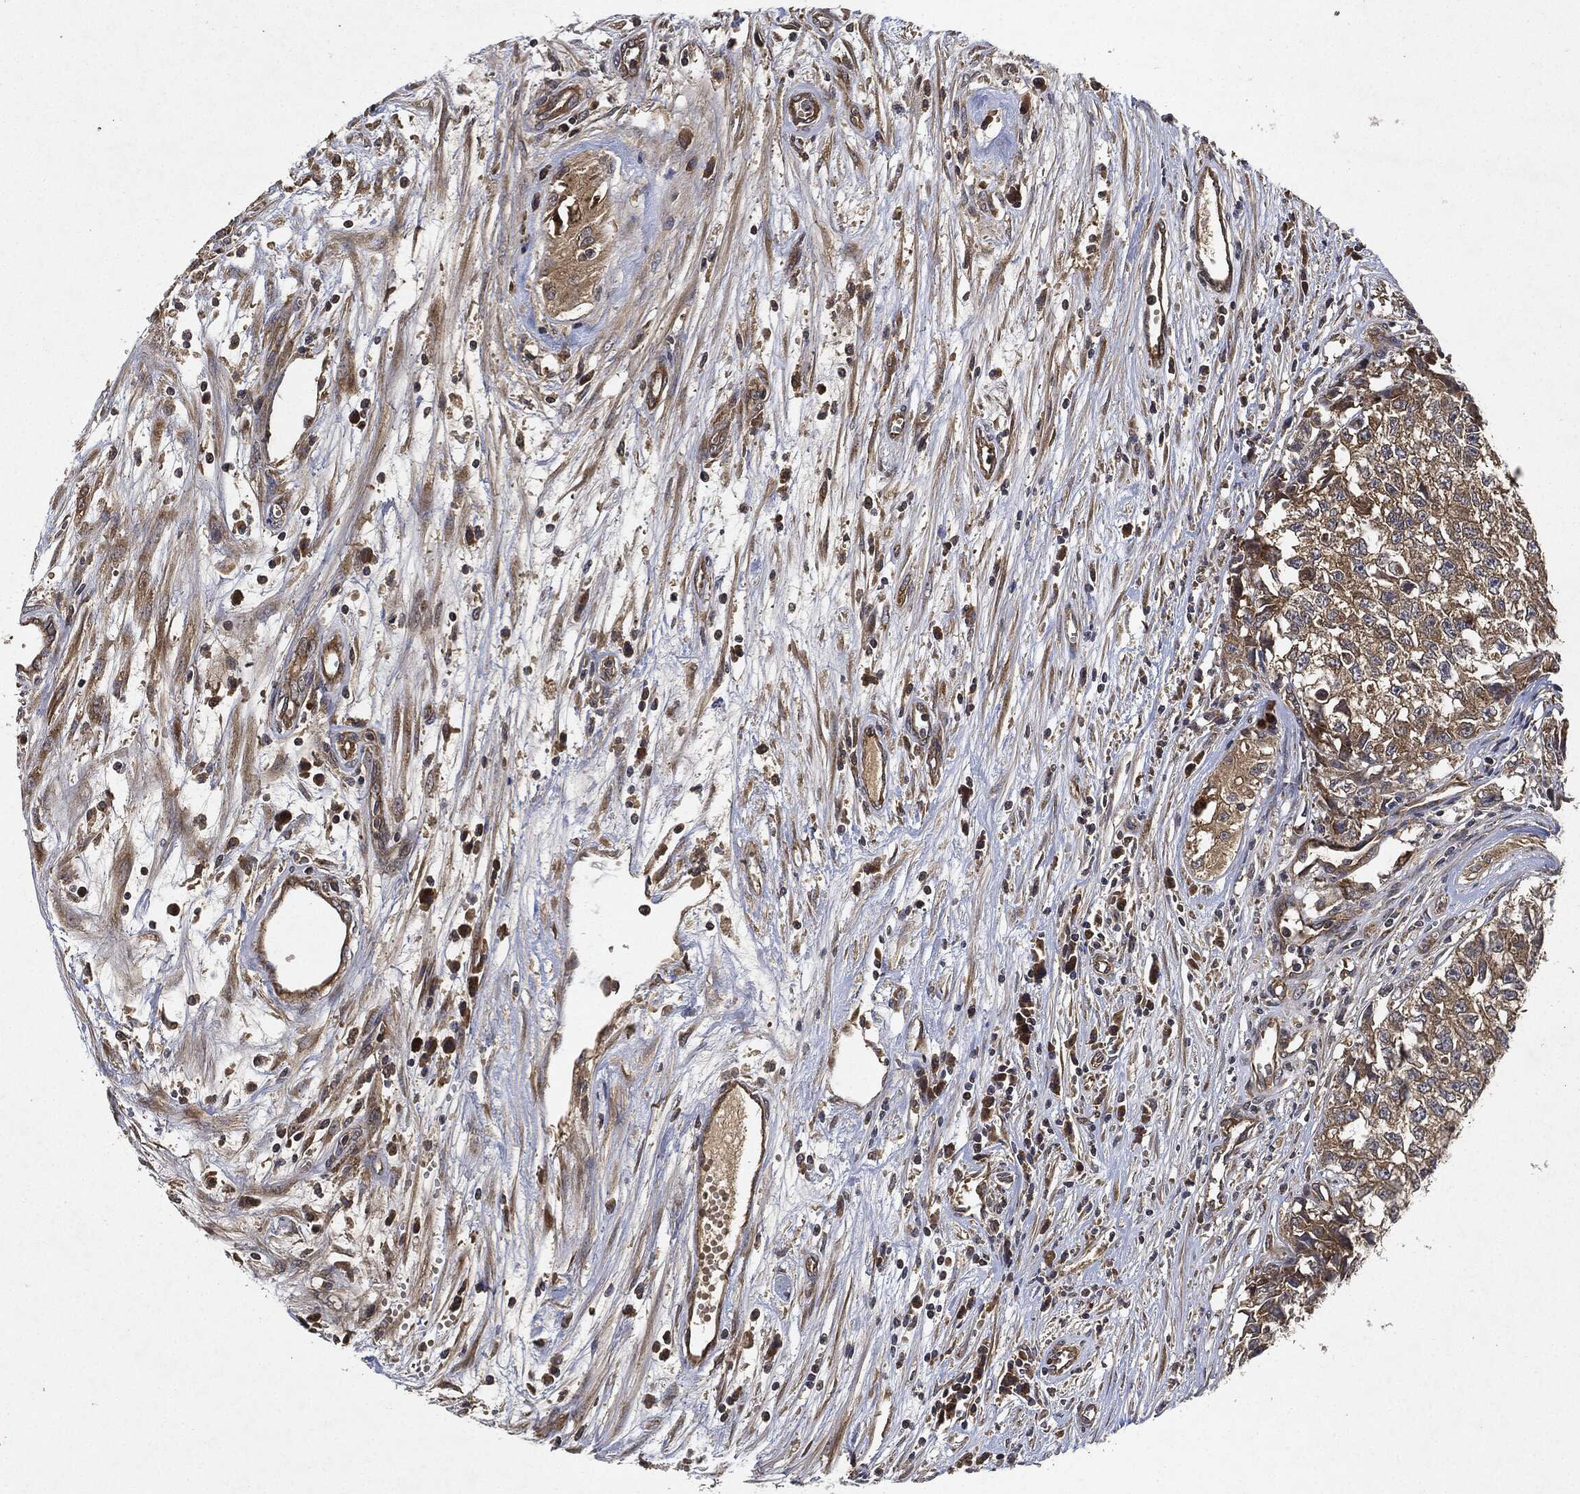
{"staining": {"intensity": "weak", "quantity": ">75%", "location": "cytoplasmic/membranous"}, "tissue": "testis cancer", "cell_type": "Tumor cells", "image_type": "cancer", "snomed": [{"axis": "morphology", "description": "Seminoma, NOS"}, {"axis": "morphology", "description": "Carcinoma, Embryonal, NOS"}, {"axis": "topography", "description": "Testis"}], "caption": "A photomicrograph of testis cancer (embryonal carcinoma) stained for a protein shows weak cytoplasmic/membranous brown staining in tumor cells.", "gene": "MLST8", "patient": {"sex": "male", "age": 22}}